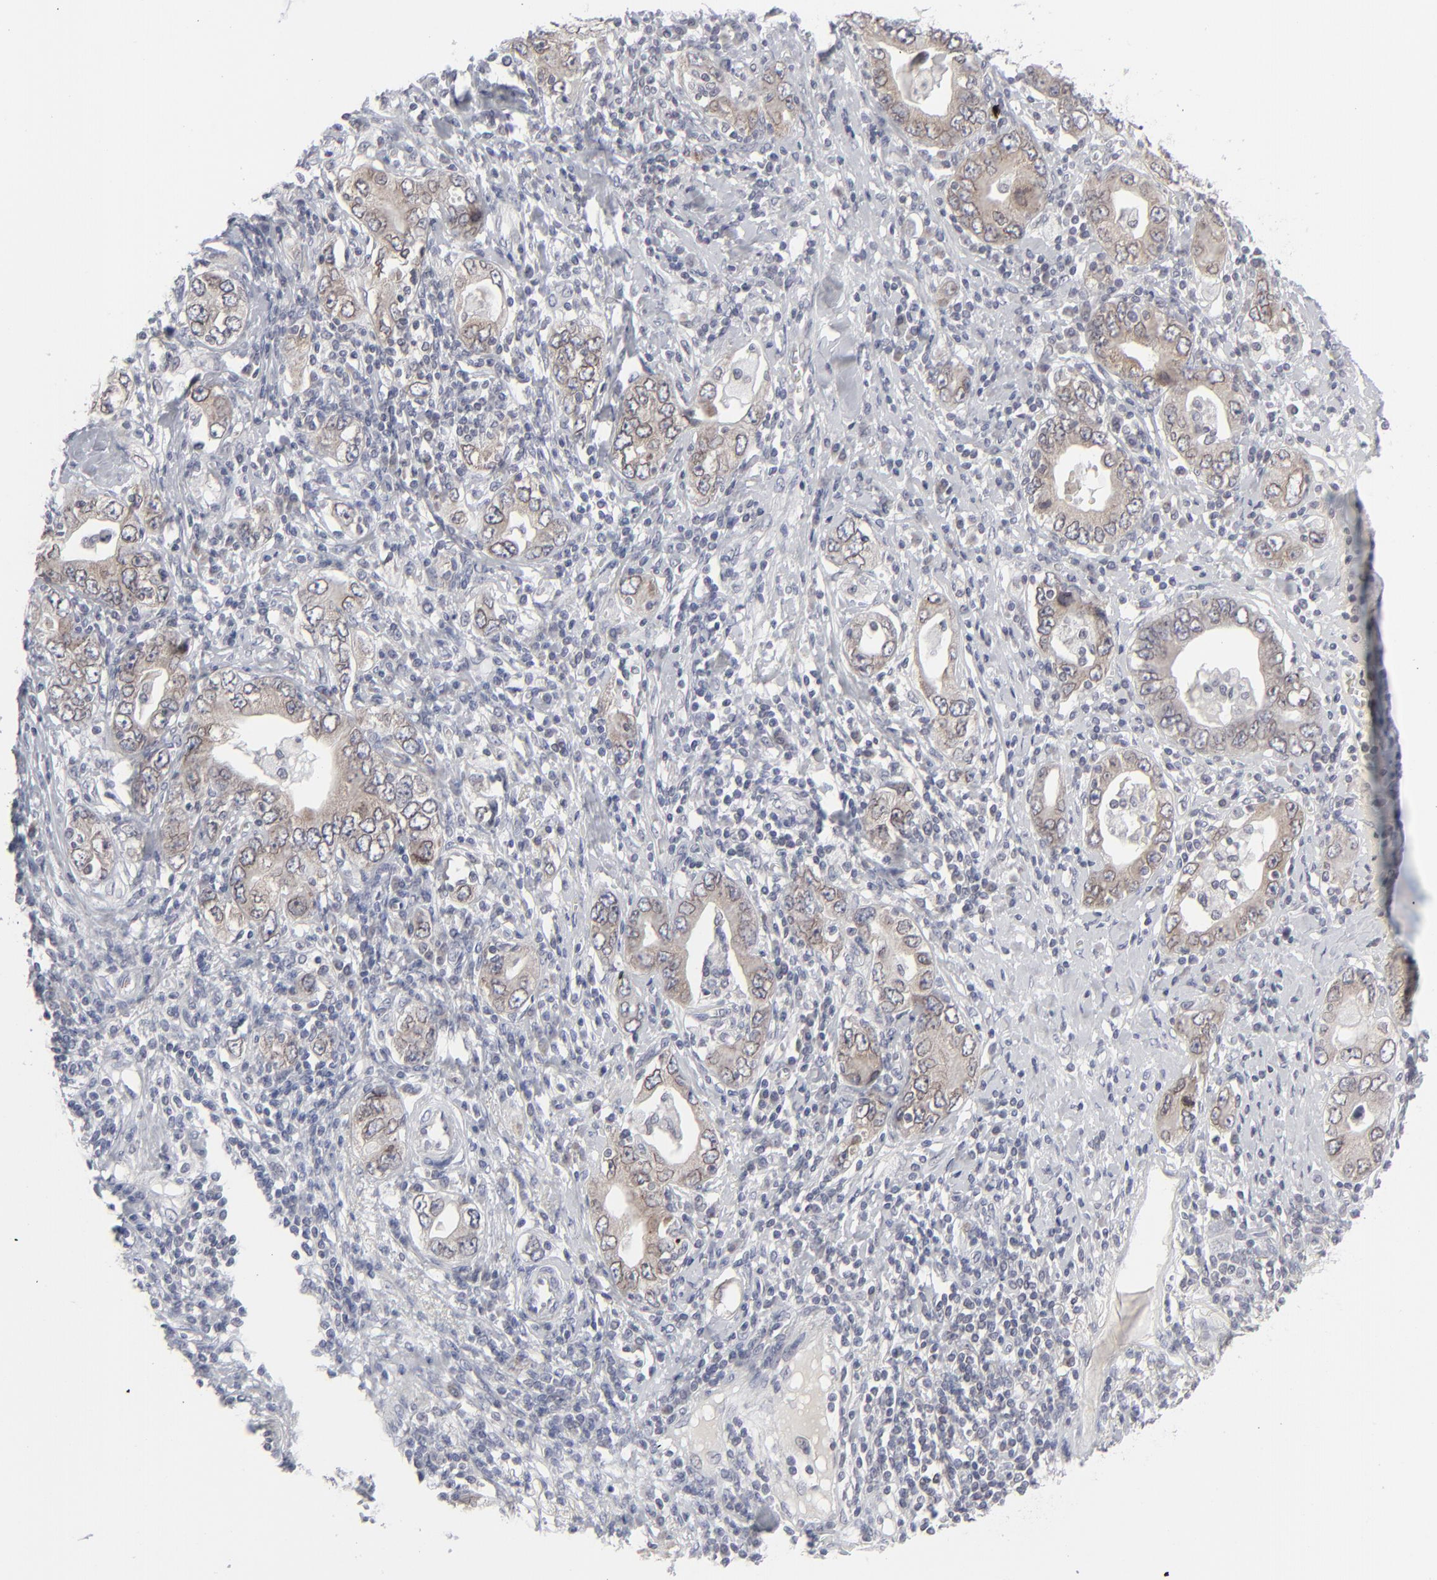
{"staining": {"intensity": "weak", "quantity": "<25%", "location": "cytoplasmic/membranous"}, "tissue": "stomach cancer", "cell_type": "Tumor cells", "image_type": "cancer", "snomed": [{"axis": "morphology", "description": "Adenocarcinoma, NOS"}, {"axis": "topography", "description": "Stomach, lower"}], "caption": "Tumor cells show no significant staining in adenocarcinoma (stomach). The staining was performed using DAB (3,3'-diaminobenzidine) to visualize the protein expression in brown, while the nuclei were stained in blue with hematoxylin (Magnification: 20x).", "gene": "NUP88", "patient": {"sex": "female", "age": 93}}